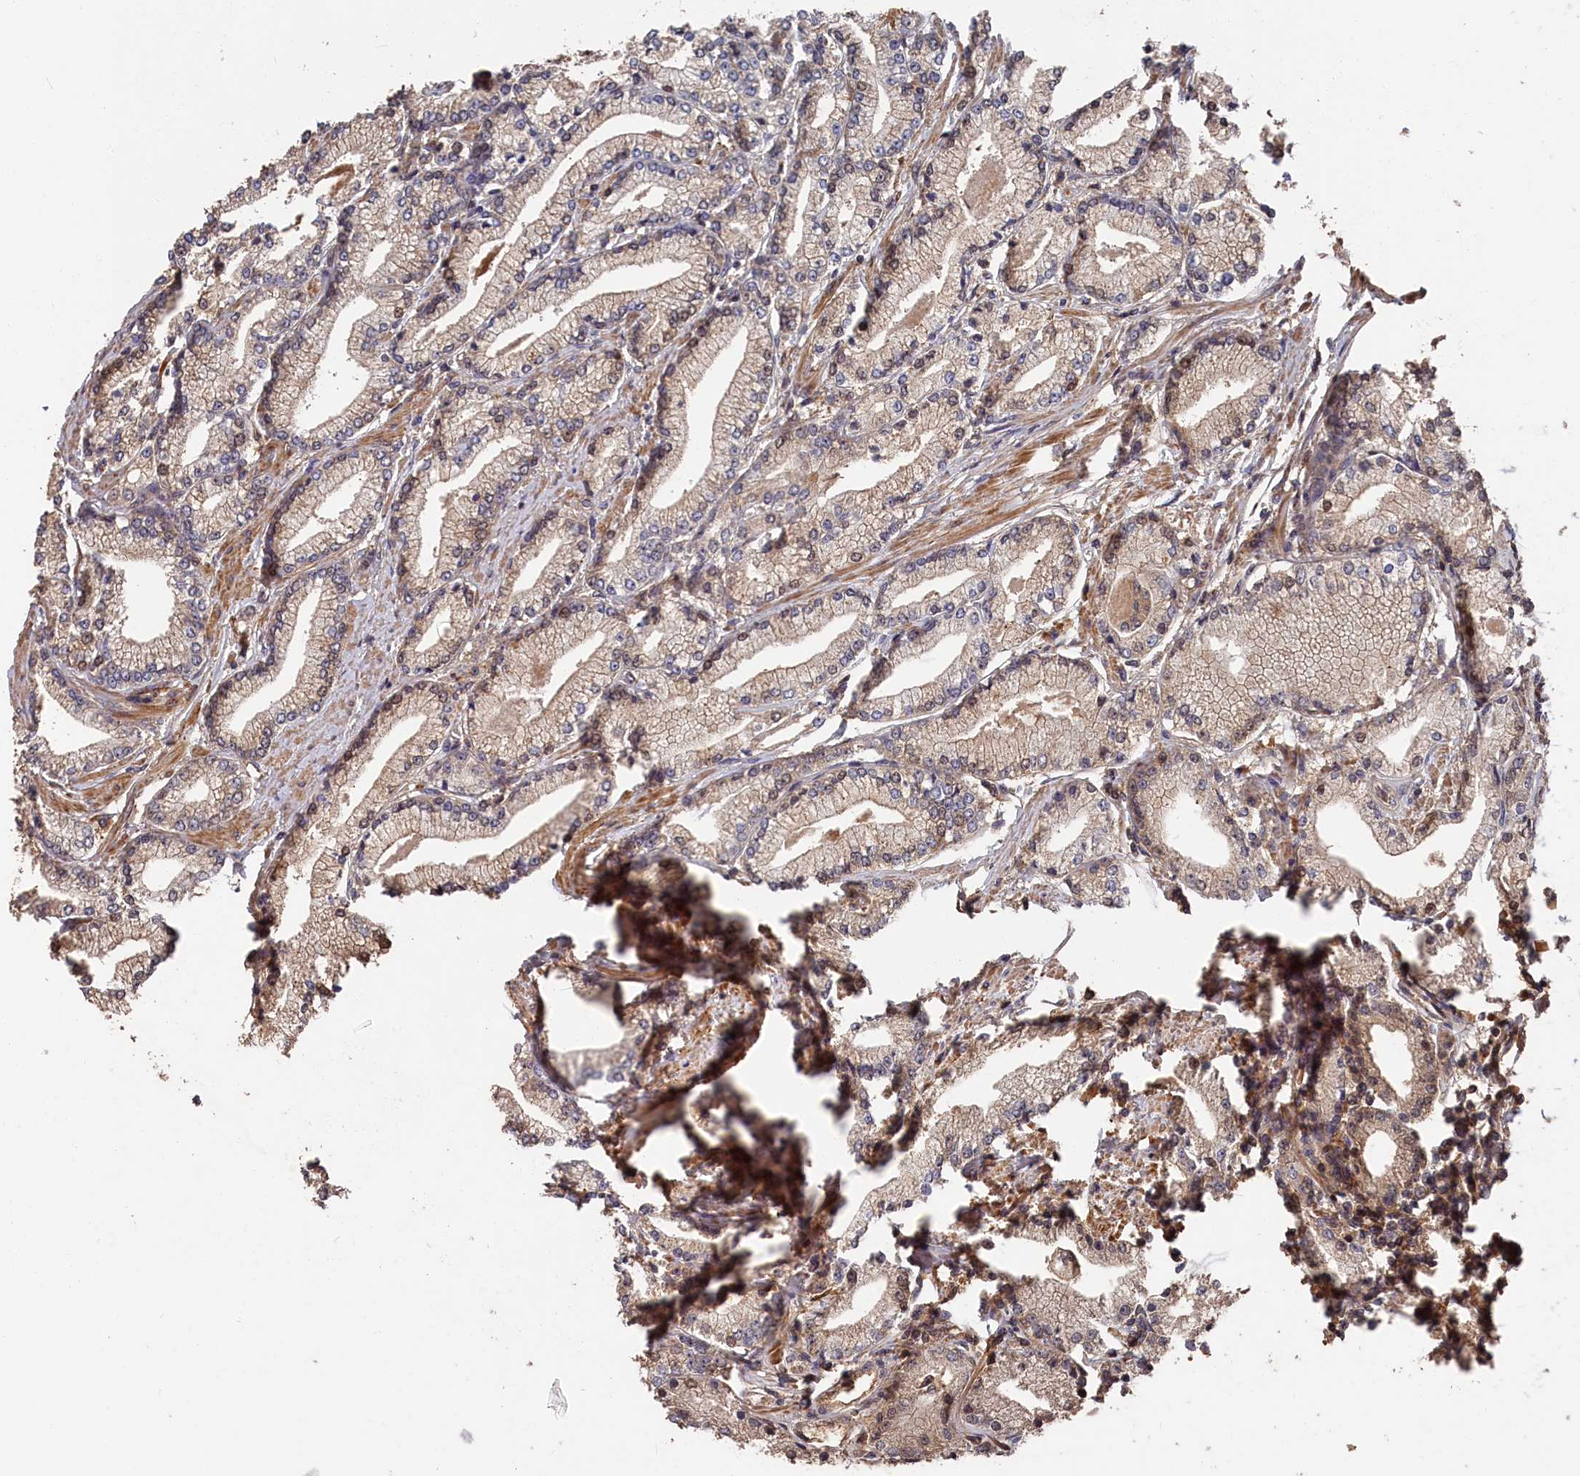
{"staining": {"intensity": "weak", "quantity": "25%-75%", "location": "cytoplasmic/membranous"}, "tissue": "prostate cancer", "cell_type": "Tumor cells", "image_type": "cancer", "snomed": [{"axis": "morphology", "description": "Adenocarcinoma, High grade"}, {"axis": "topography", "description": "Prostate"}], "caption": "Protein staining reveals weak cytoplasmic/membranous staining in about 25%-75% of tumor cells in prostate cancer.", "gene": "RMI2", "patient": {"sex": "male", "age": 67}}